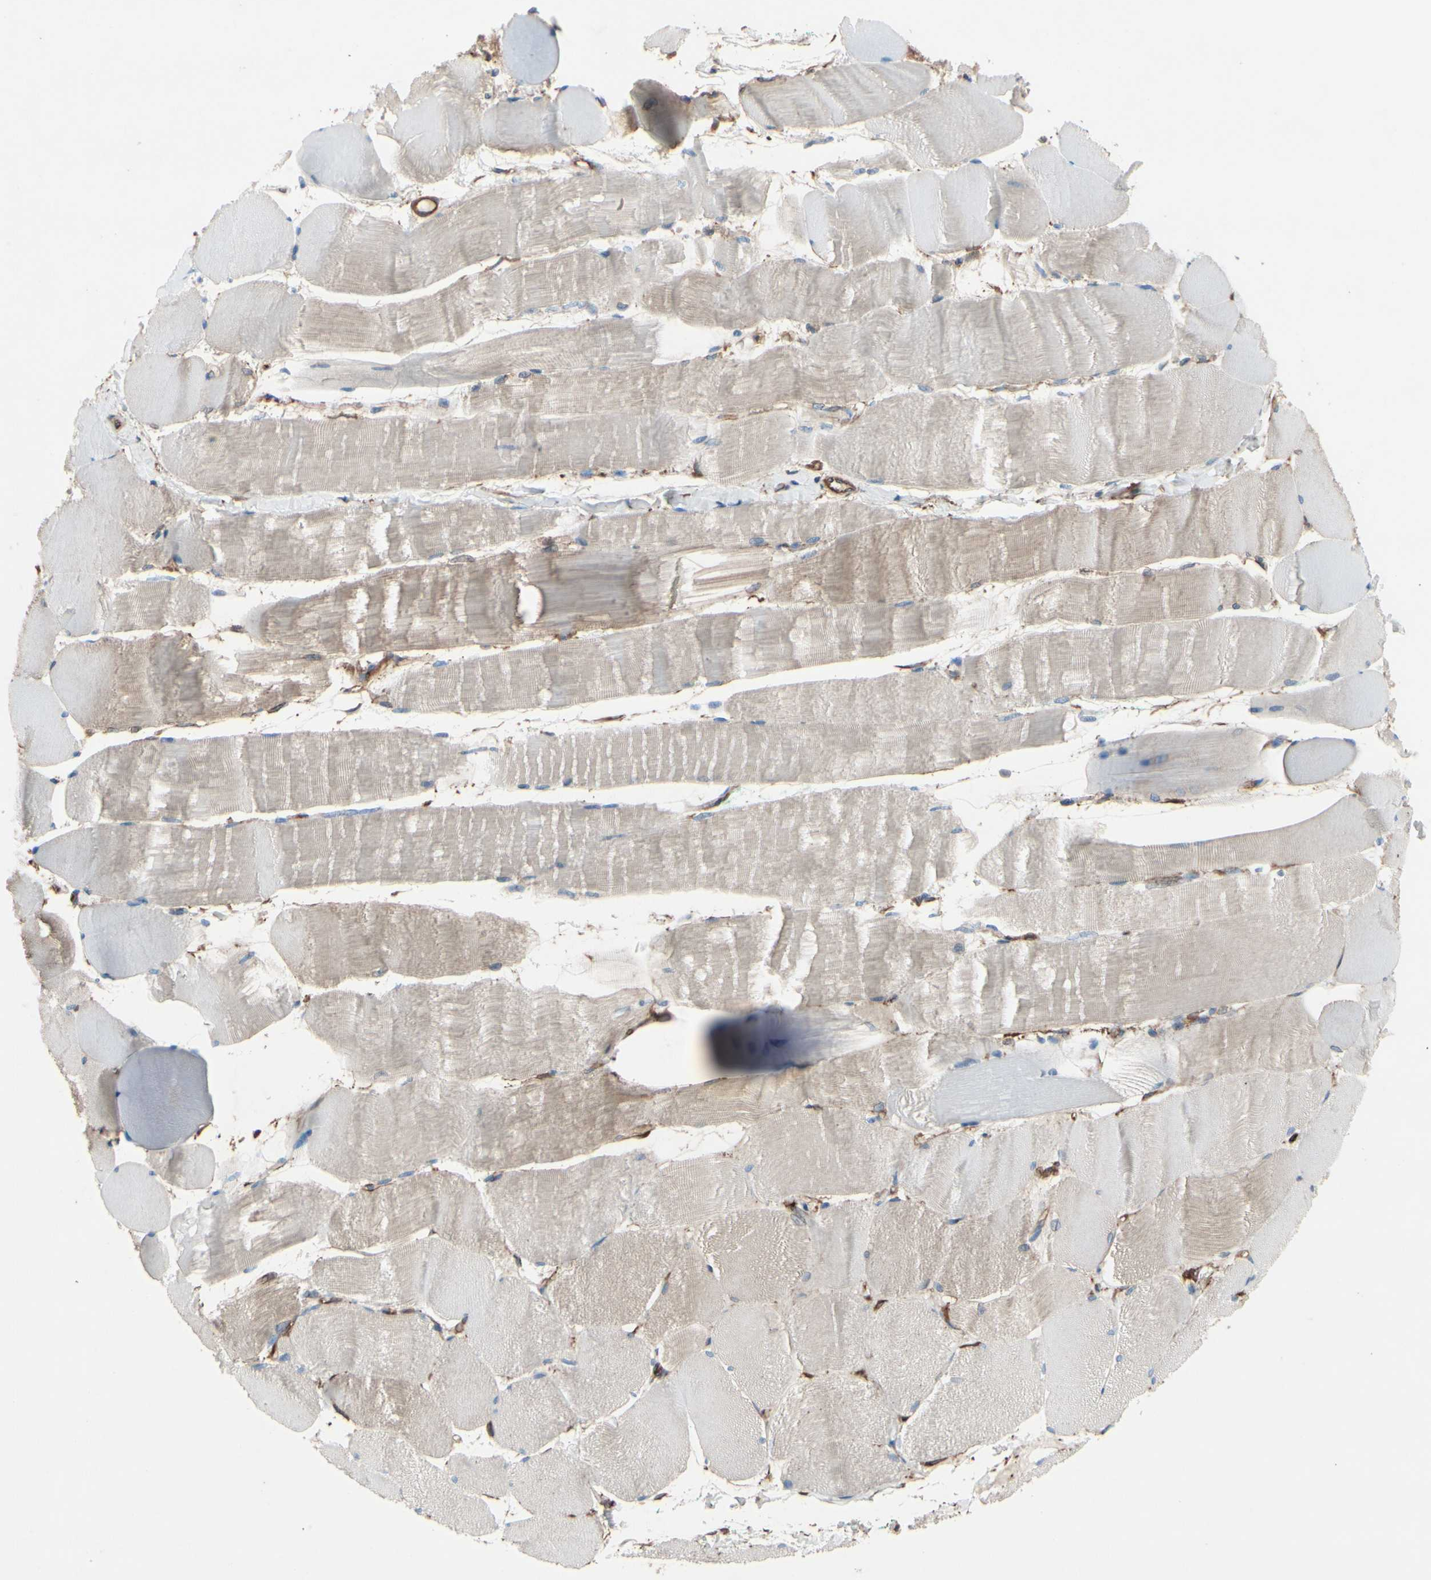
{"staining": {"intensity": "weak", "quantity": "25%-75%", "location": "cytoplasmic/membranous"}, "tissue": "skeletal muscle", "cell_type": "Myocytes", "image_type": "normal", "snomed": [{"axis": "morphology", "description": "Normal tissue, NOS"}, {"axis": "morphology", "description": "Squamous cell carcinoma, NOS"}, {"axis": "topography", "description": "Skeletal muscle"}], "caption": "The immunohistochemical stain shows weak cytoplasmic/membranous staining in myocytes of unremarkable skeletal muscle. (IHC, brightfield microscopy, high magnification).", "gene": "CTTNBP2", "patient": {"sex": "male", "age": 51}}